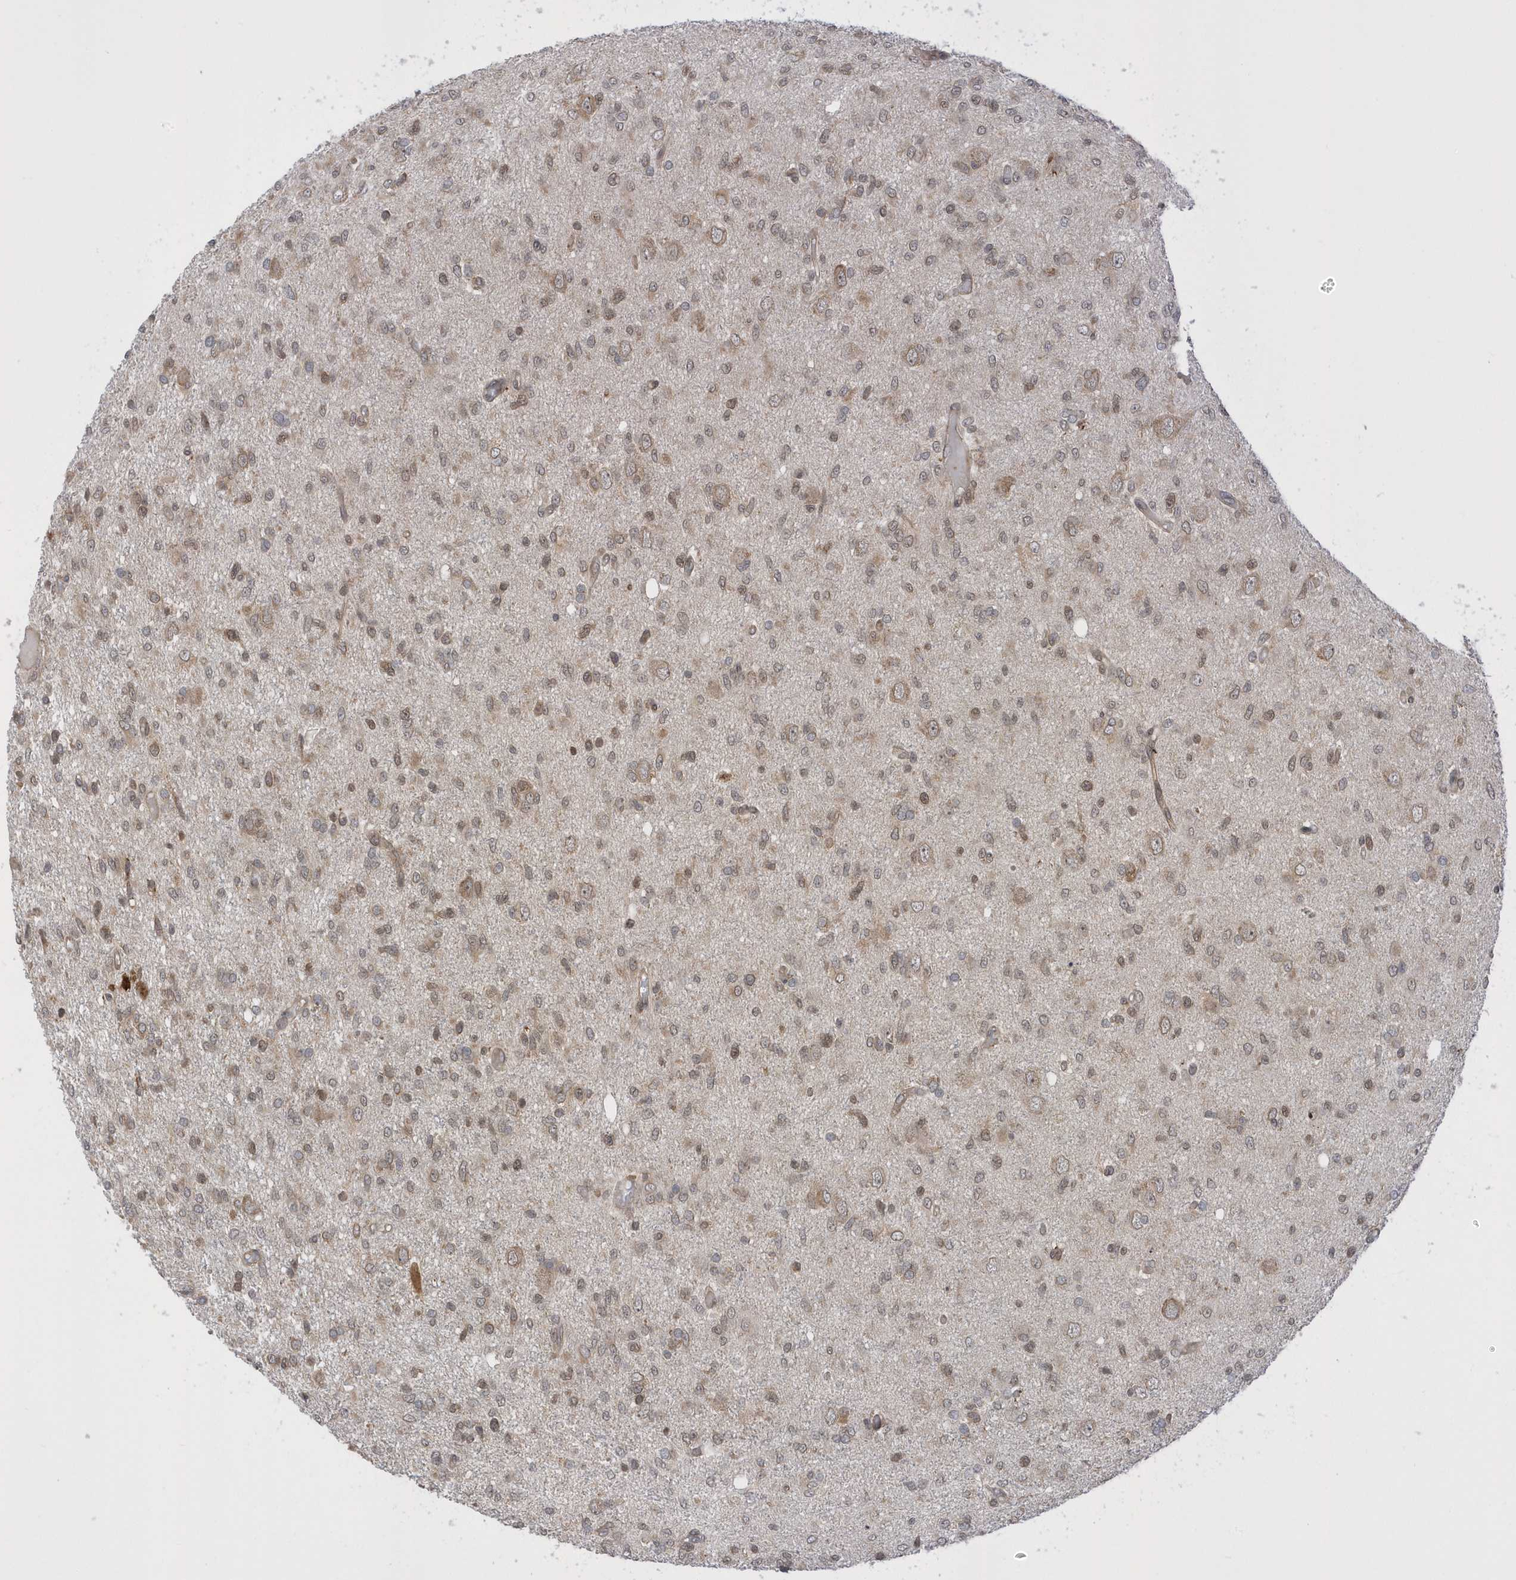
{"staining": {"intensity": "moderate", "quantity": "25%-75%", "location": "cytoplasmic/membranous,nuclear"}, "tissue": "glioma", "cell_type": "Tumor cells", "image_type": "cancer", "snomed": [{"axis": "morphology", "description": "Glioma, malignant, High grade"}, {"axis": "topography", "description": "Brain"}], "caption": "Human malignant high-grade glioma stained with a brown dye exhibits moderate cytoplasmic/membranous and nuclear positive staining in approximately 25%-75% of tumor cells.", "gene": "METTL21A", "patient": {"sex": "female", "age": 59}}